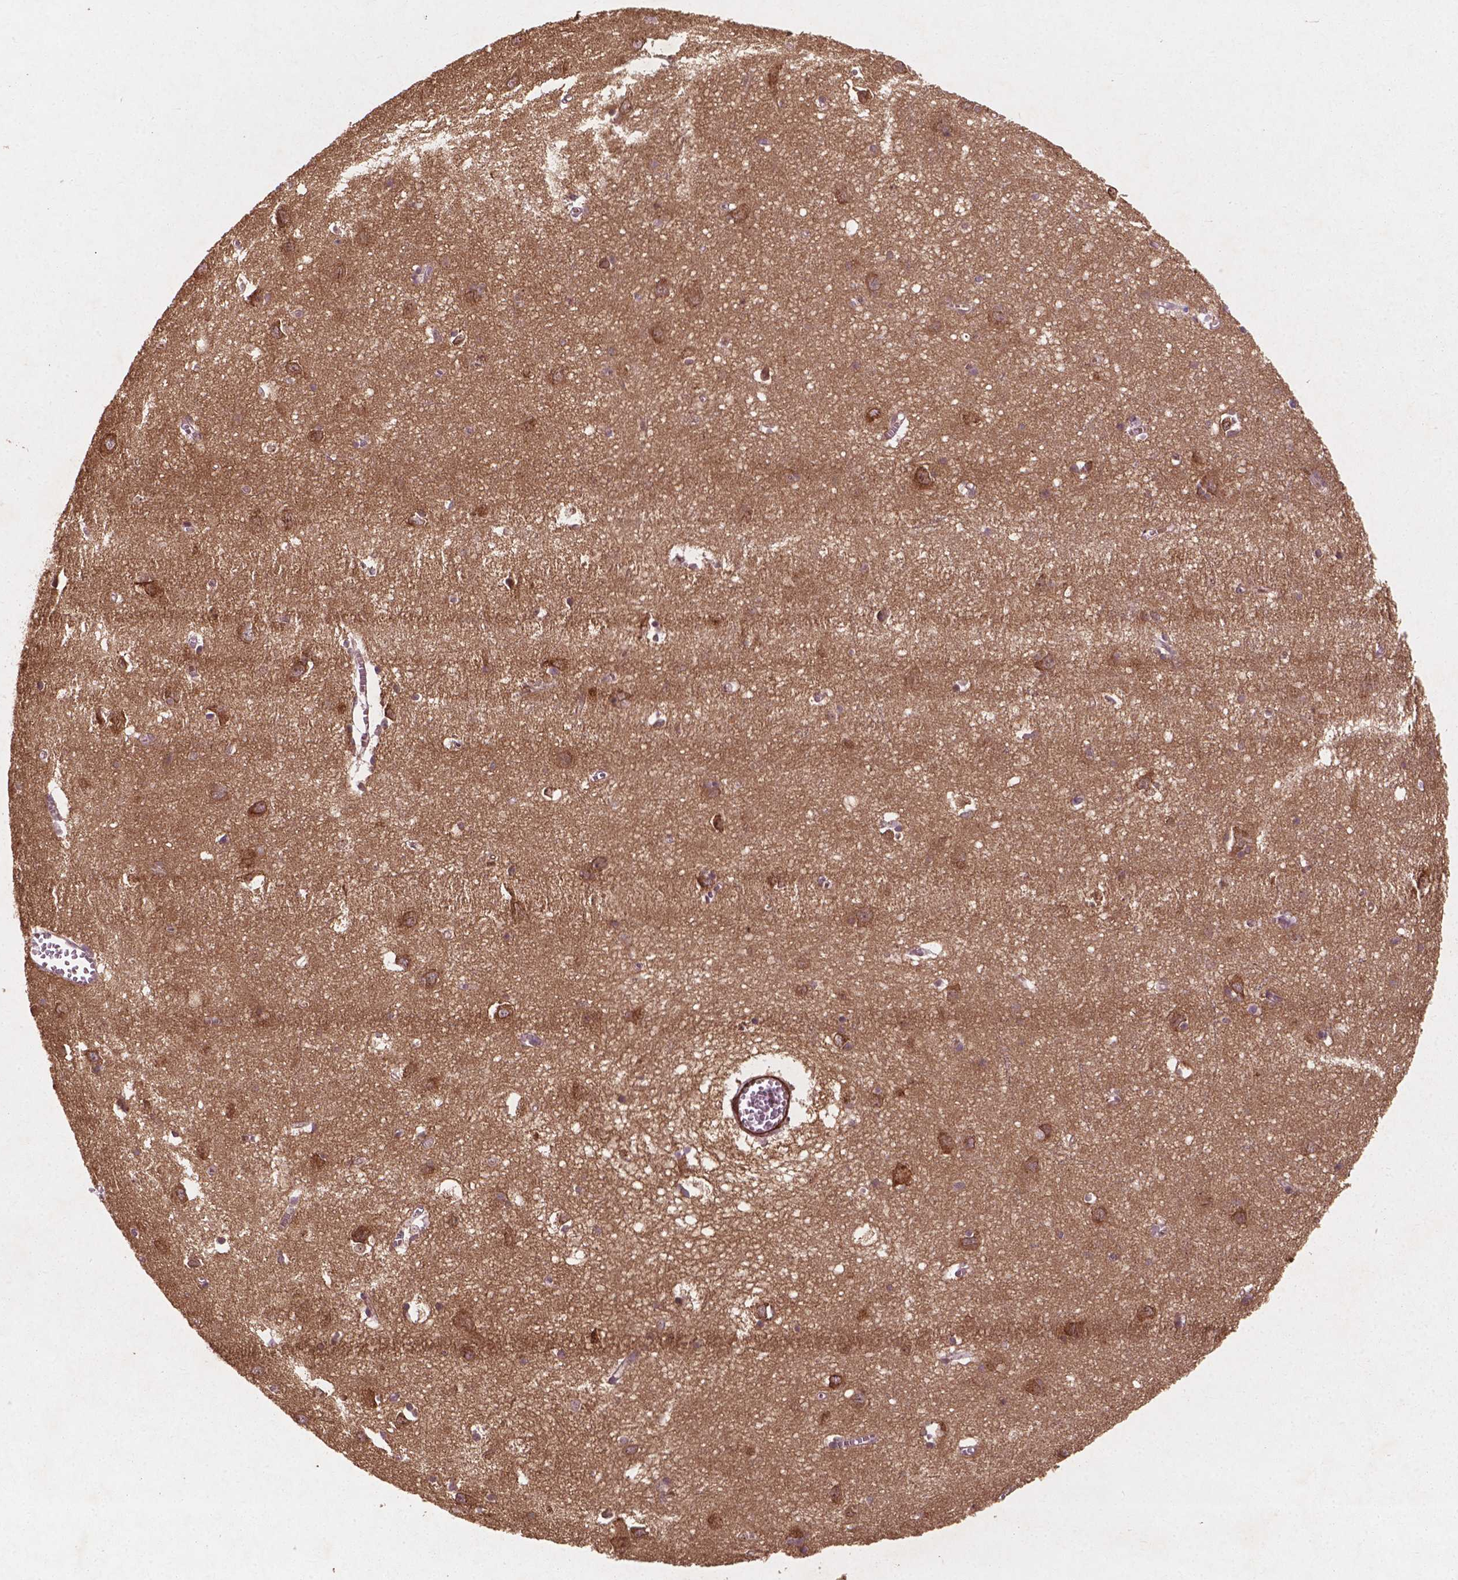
{"staining": {"intensity": "negative", "quantity": "none", "location": "none"}, "tissue": "cerebral cortex", "cell_type": "Endothelial cells", "image_type": "normal", "snomed": [{"axis": "morphology", "description": "Normal tissue, NOS"}, {"axis": "topography", "description": "Cerebral cortex"}], "caption": "Benign cerebral cortex was stained to show a protein in brown. There is no significant expression in endothelial cells. (DAB immunohistochemistry (IHC), high magnification).", "gene": "CYFIP1", "patient": {"sex": "male", "age": 70}}